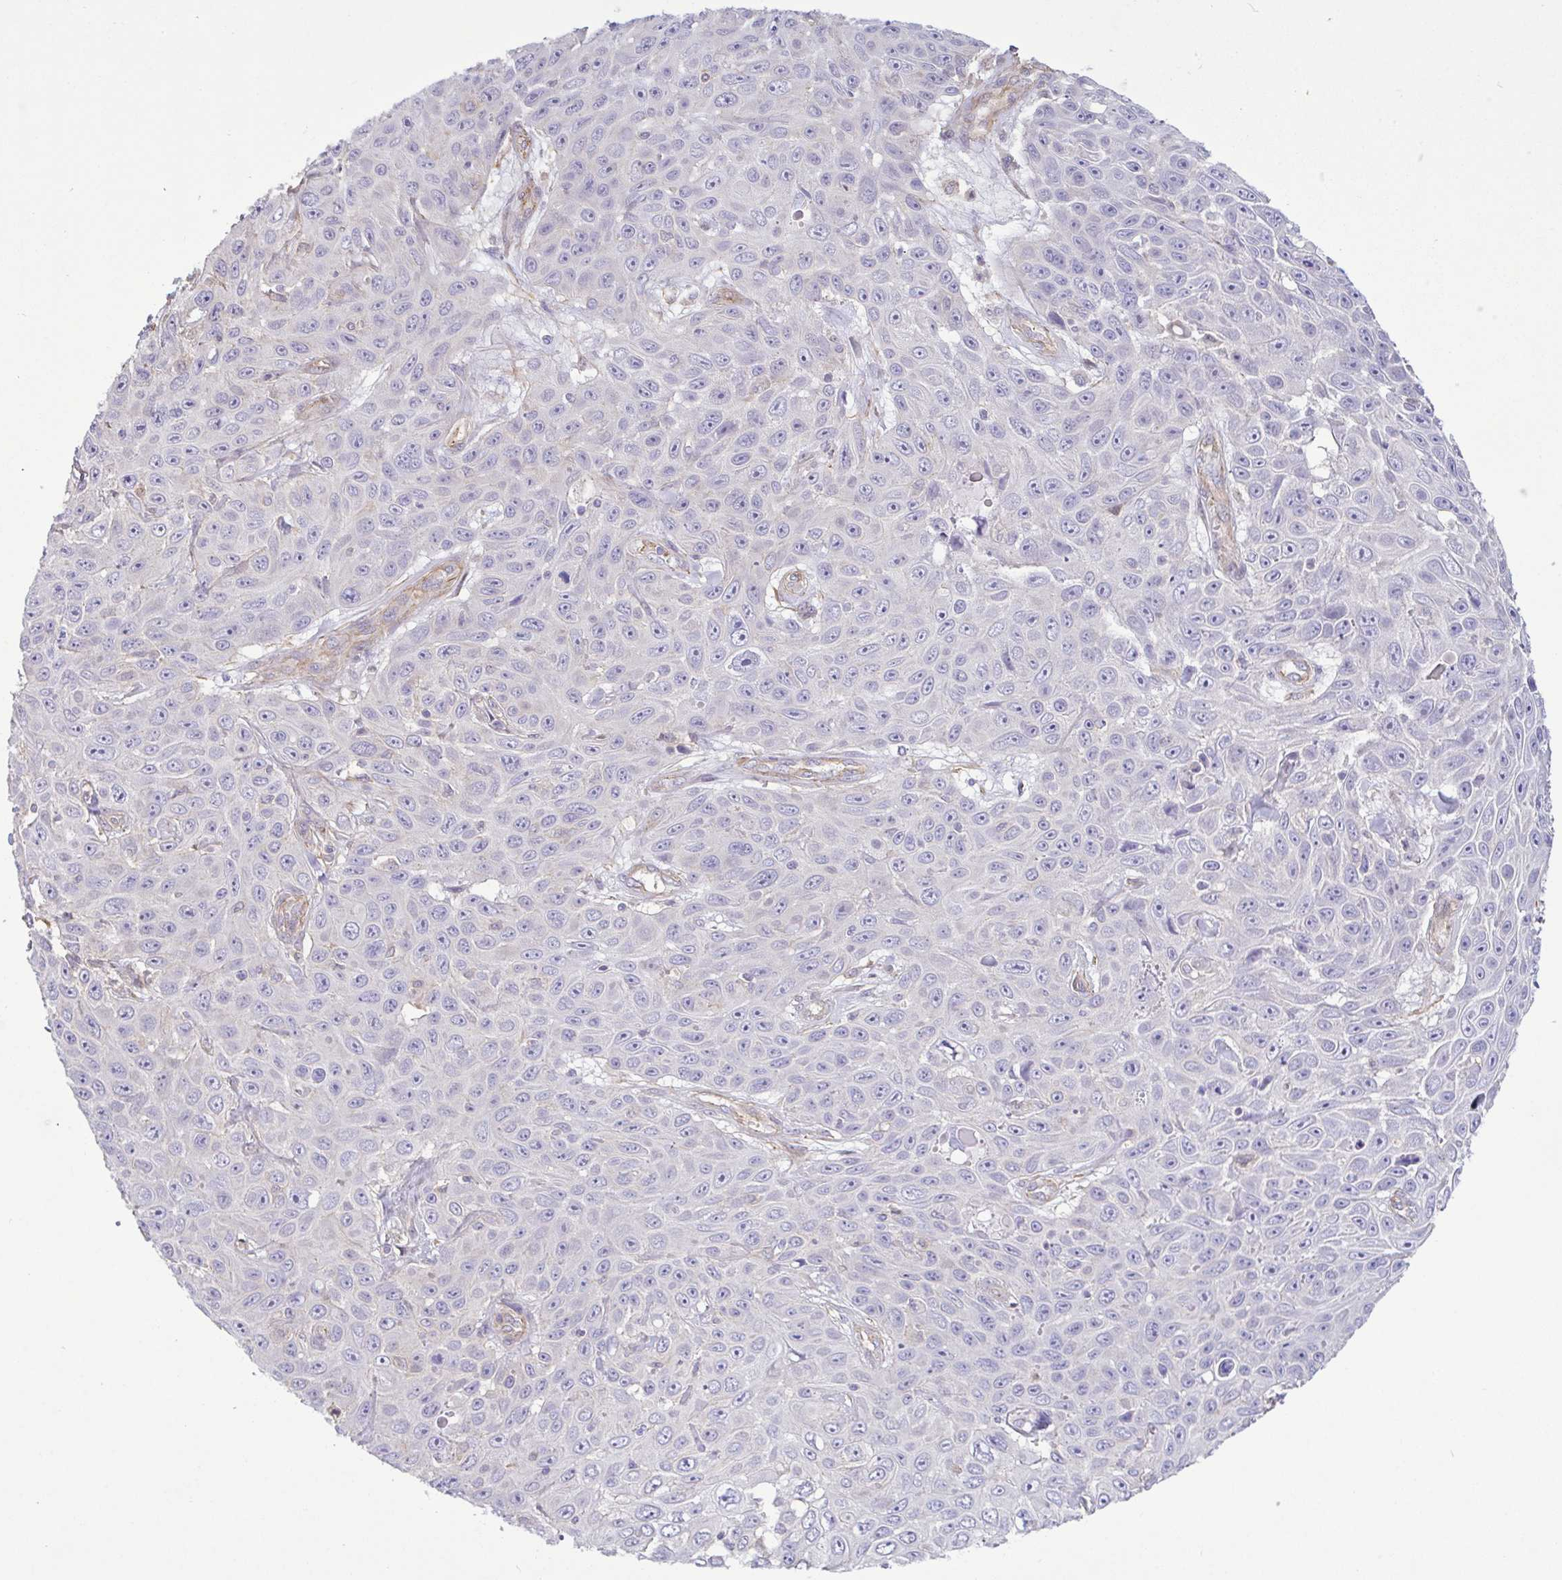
{"staining": {"intensity": "negative", "quantity": "none", "location": "none"}, "tissue": "skin cancer", "cell_type": "Tumor cells", "image_type": "cancer", "snomed": [{"axis": "morphology", "description": "Squamous cell carcinoma, NOS"}, {"axis": "topography", "description": "Skin"}], "caption": "This is an immunohistochemistry image of human skin cancer (squamous cell carcinoma). There is no expression in tumor cells.", "gene": "PLCD4", "patient": {"sex": "male", "age": 82}}